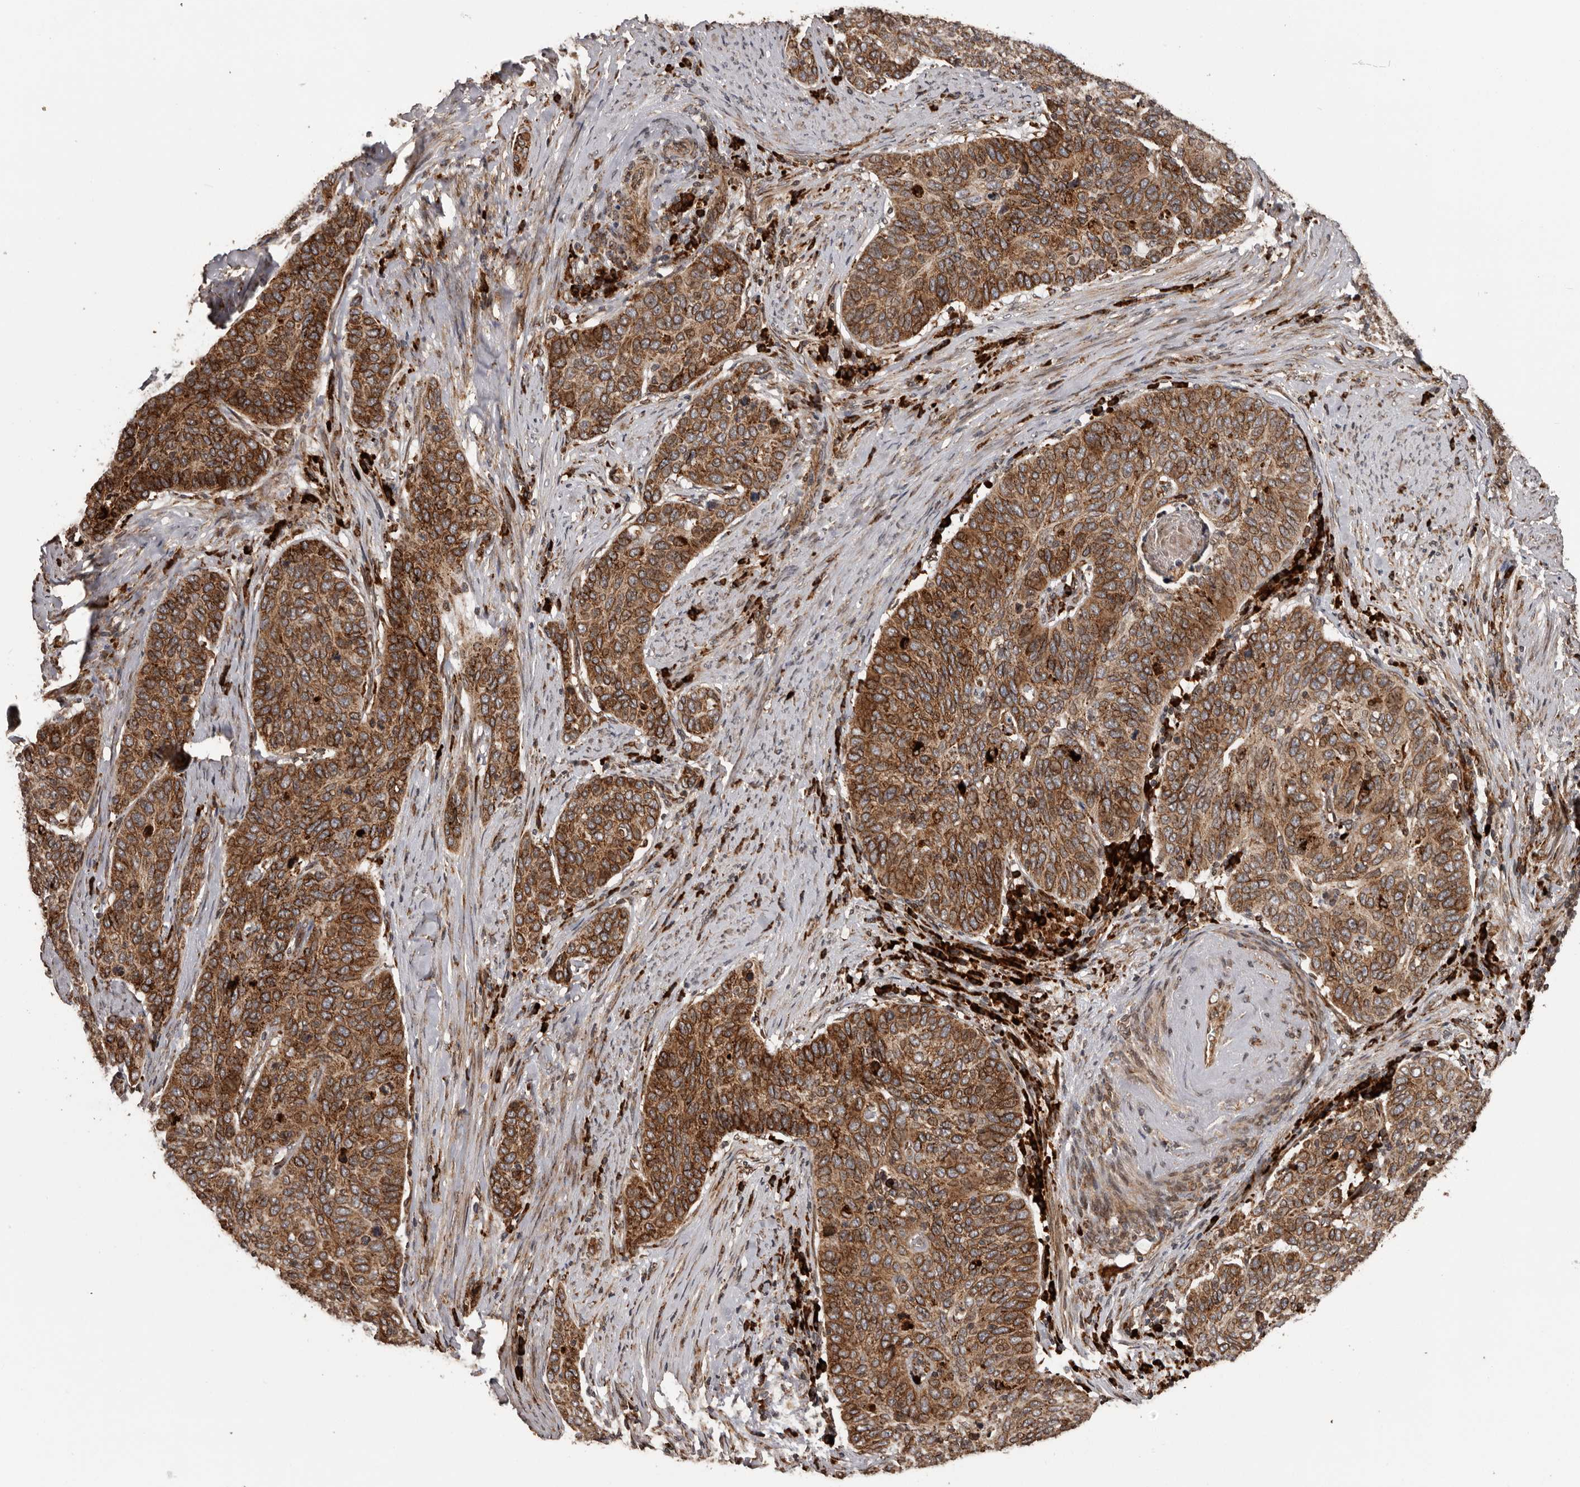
{"staining": {"intensity": "strong", "quantity": ">75%", "location": "cytoplasmic/membranous"}, "tissue": "cervical cancer", "cell_type": "Tumor cells", "image_type": "cancer", "snomed": [{"axis": "morphology", "description": "Squamous cell carcinoma, NOS"}, {"axis": "topography", "description": "Cervix"}], "caption": "This is an image of immunohistochemistry (IHC) staining of cervical squamous cell carcinoma, which shows strong expression in the cytoplasmic/membranous of tumor cells.", "gene": "NUP43", "patient": {"sex": "female", "age": 60}}